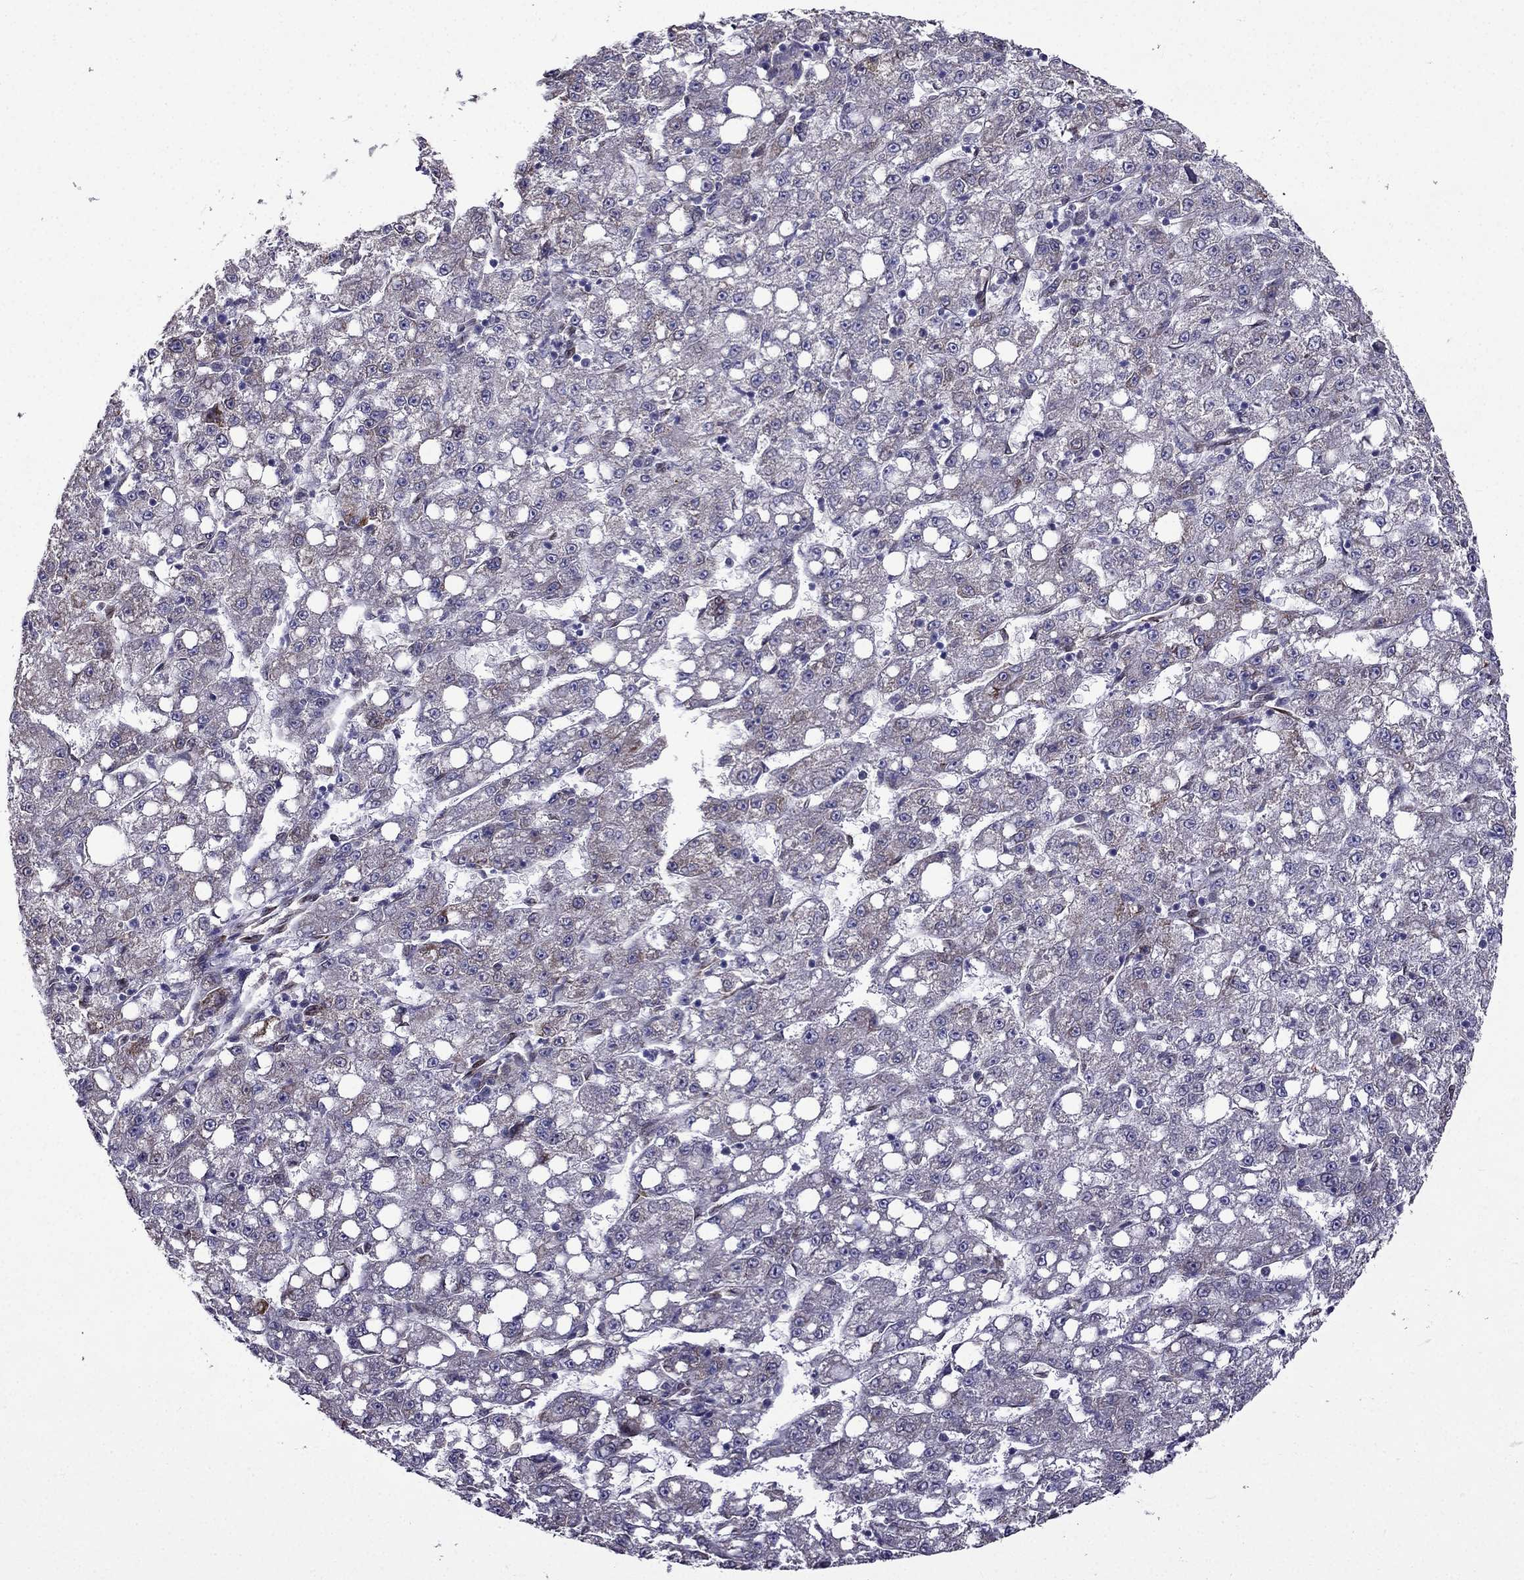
{"staining": {"intensity": "moderate", "quantity": "<25%", "location": "cytoplasmic/membranous"}, "tissue": "liver cancer", "cell_type": "Tumor cells", "image_type": "cancer", "snomed": [{"axis": "morphology", "description": "Carcinoma, Hepatocellular, NOS"}, {"axis": "topography", "description": "Liver"}], "caption": "The photomicrograph displays a brown stain indicating the presence of a protein in the cytoplasmic/membranous of tumor cells in liver hepatocellular carcinoma.", "gene": "IKBIP", "patient": {"sex": "female", "age": 65}}